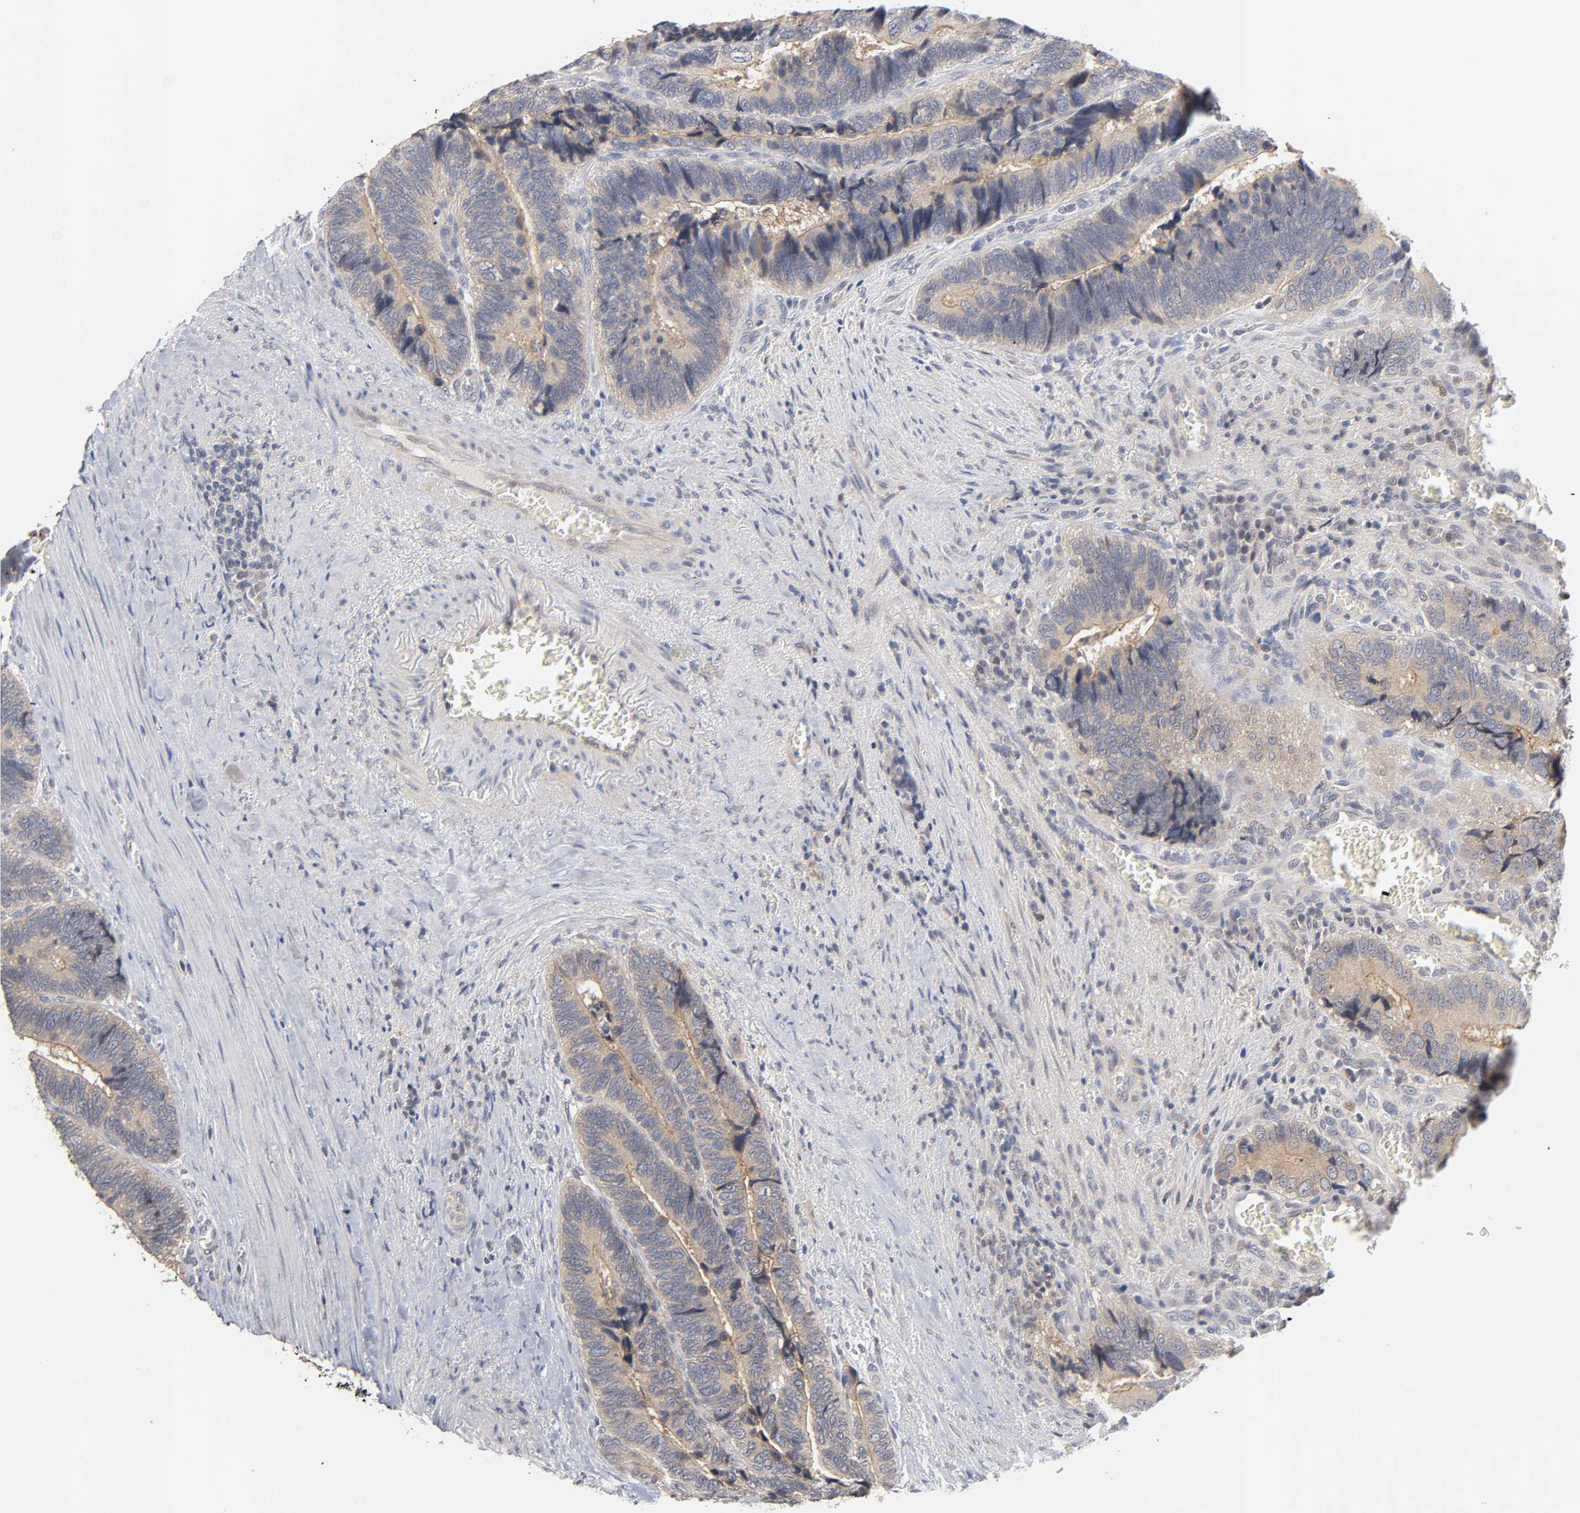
{"staining": {"intensity": "weak", "quantity": ">75%", "location": "cytoplasmic/membranous"}, "tissue": "colorectal cancer", "cell_type": "Tumor cells", "image_type": "cancer", "snomed": [{"axis": "morphology", "description": "Adenocarcinoma, NOS"}, {"axis": "topography", "description": "Colon"}], "caption": "Immunohistochemical staining of colorectal cancer (adenocarcinoma) demonstrates weak cytoplasmic/membranous protein positivity in approximately >75% of tumor cells.", "gene": "CXADR", "patient": {"sex": "male", "age": 72}}